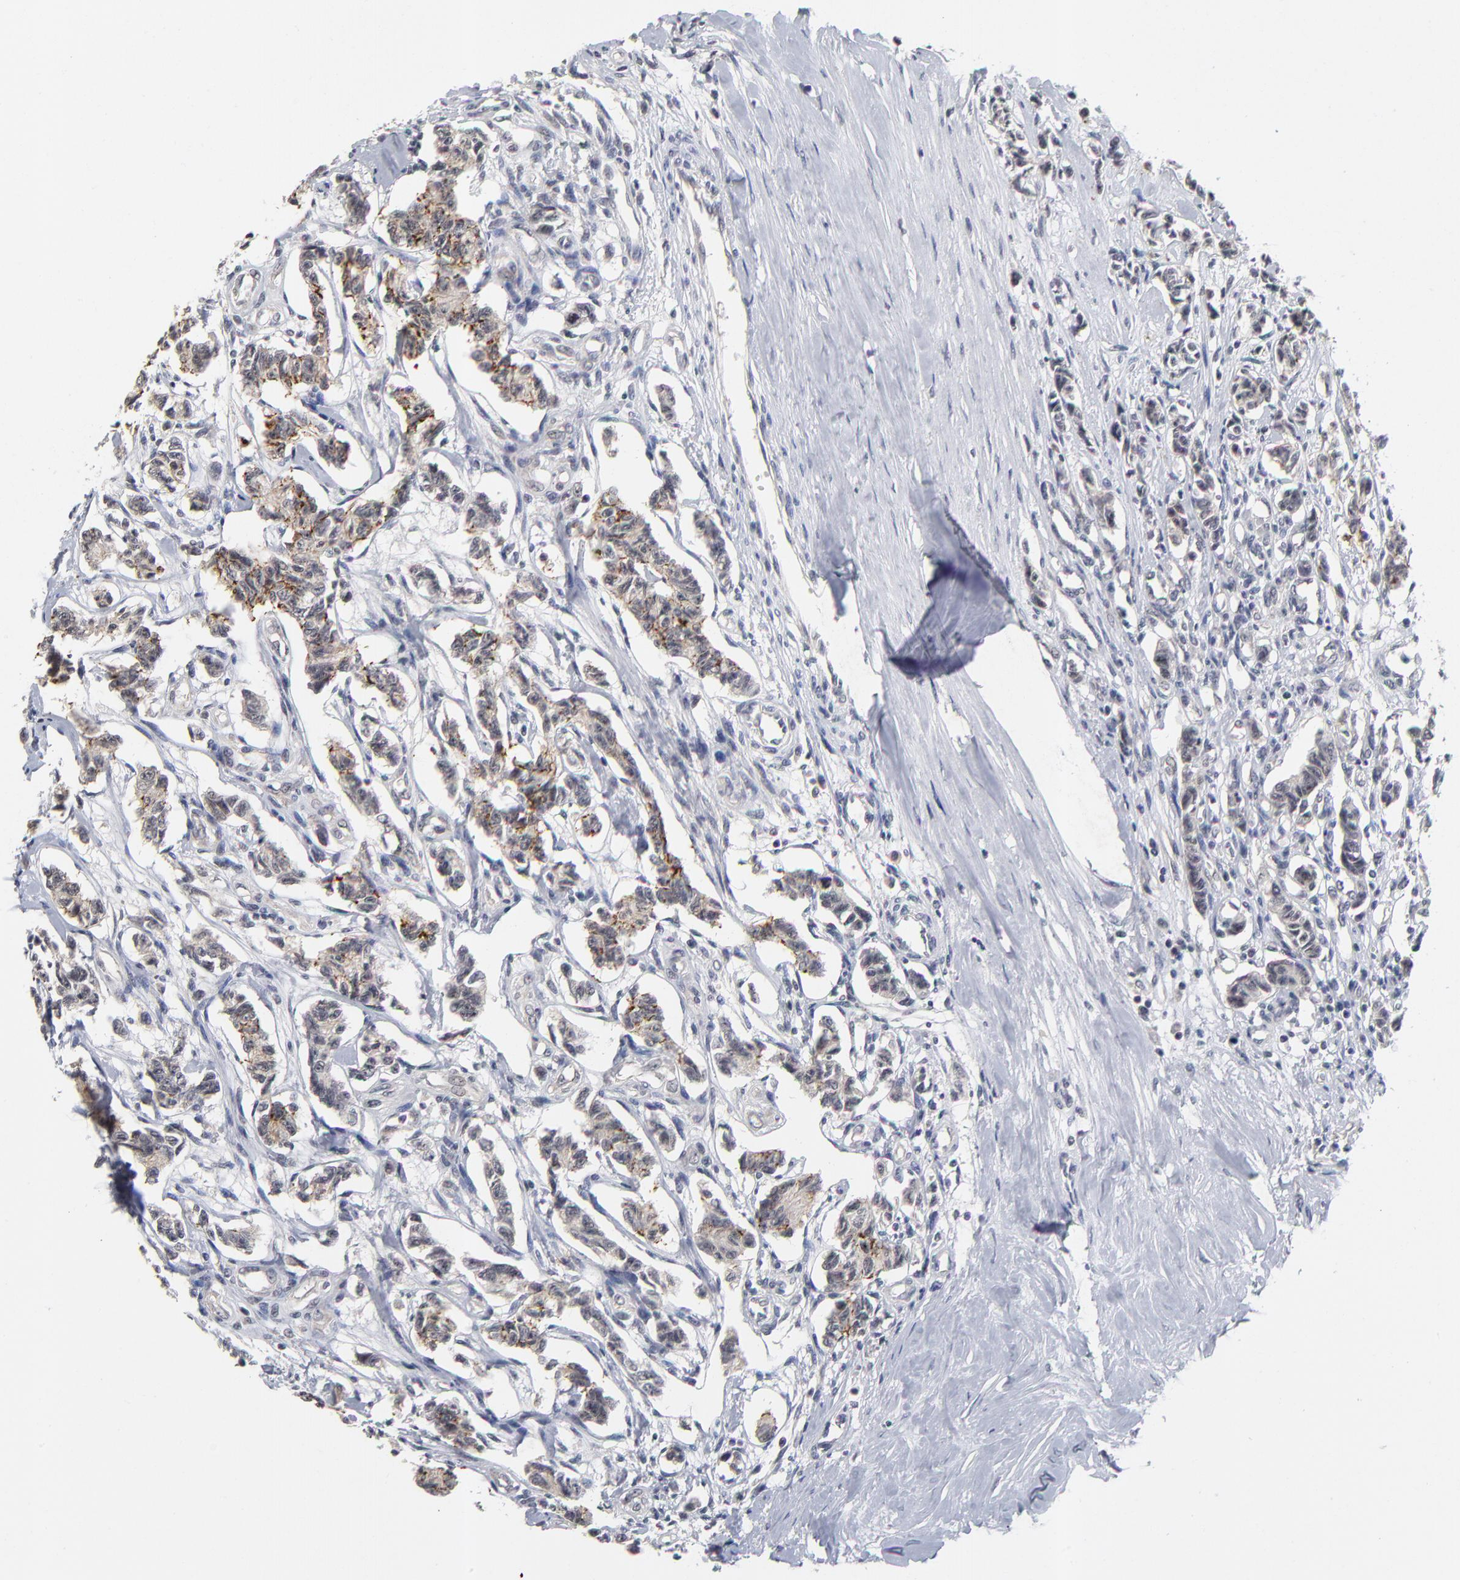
{"staining": {"intensity": "moderate", "quantity": ">75%", "location": "cytoplasmic/membranous"}, "tissue": "renal cancer", "cell_type": "Tumor cells", "image_type": "cancer", "snomed": [{"axis": "morphology", "description": "Carcinoid, malignant, NOS"}, {"axis": "topography", "description": "Kidney"}], "caption": "Immunohistochemical staining of human renal cancer shows medium levels of moderate cytoplasmic/membranous staining in approximately >75% of tumor cells.", "gene": "WSB1", "patient": {"sex": "female", "age": 41}}